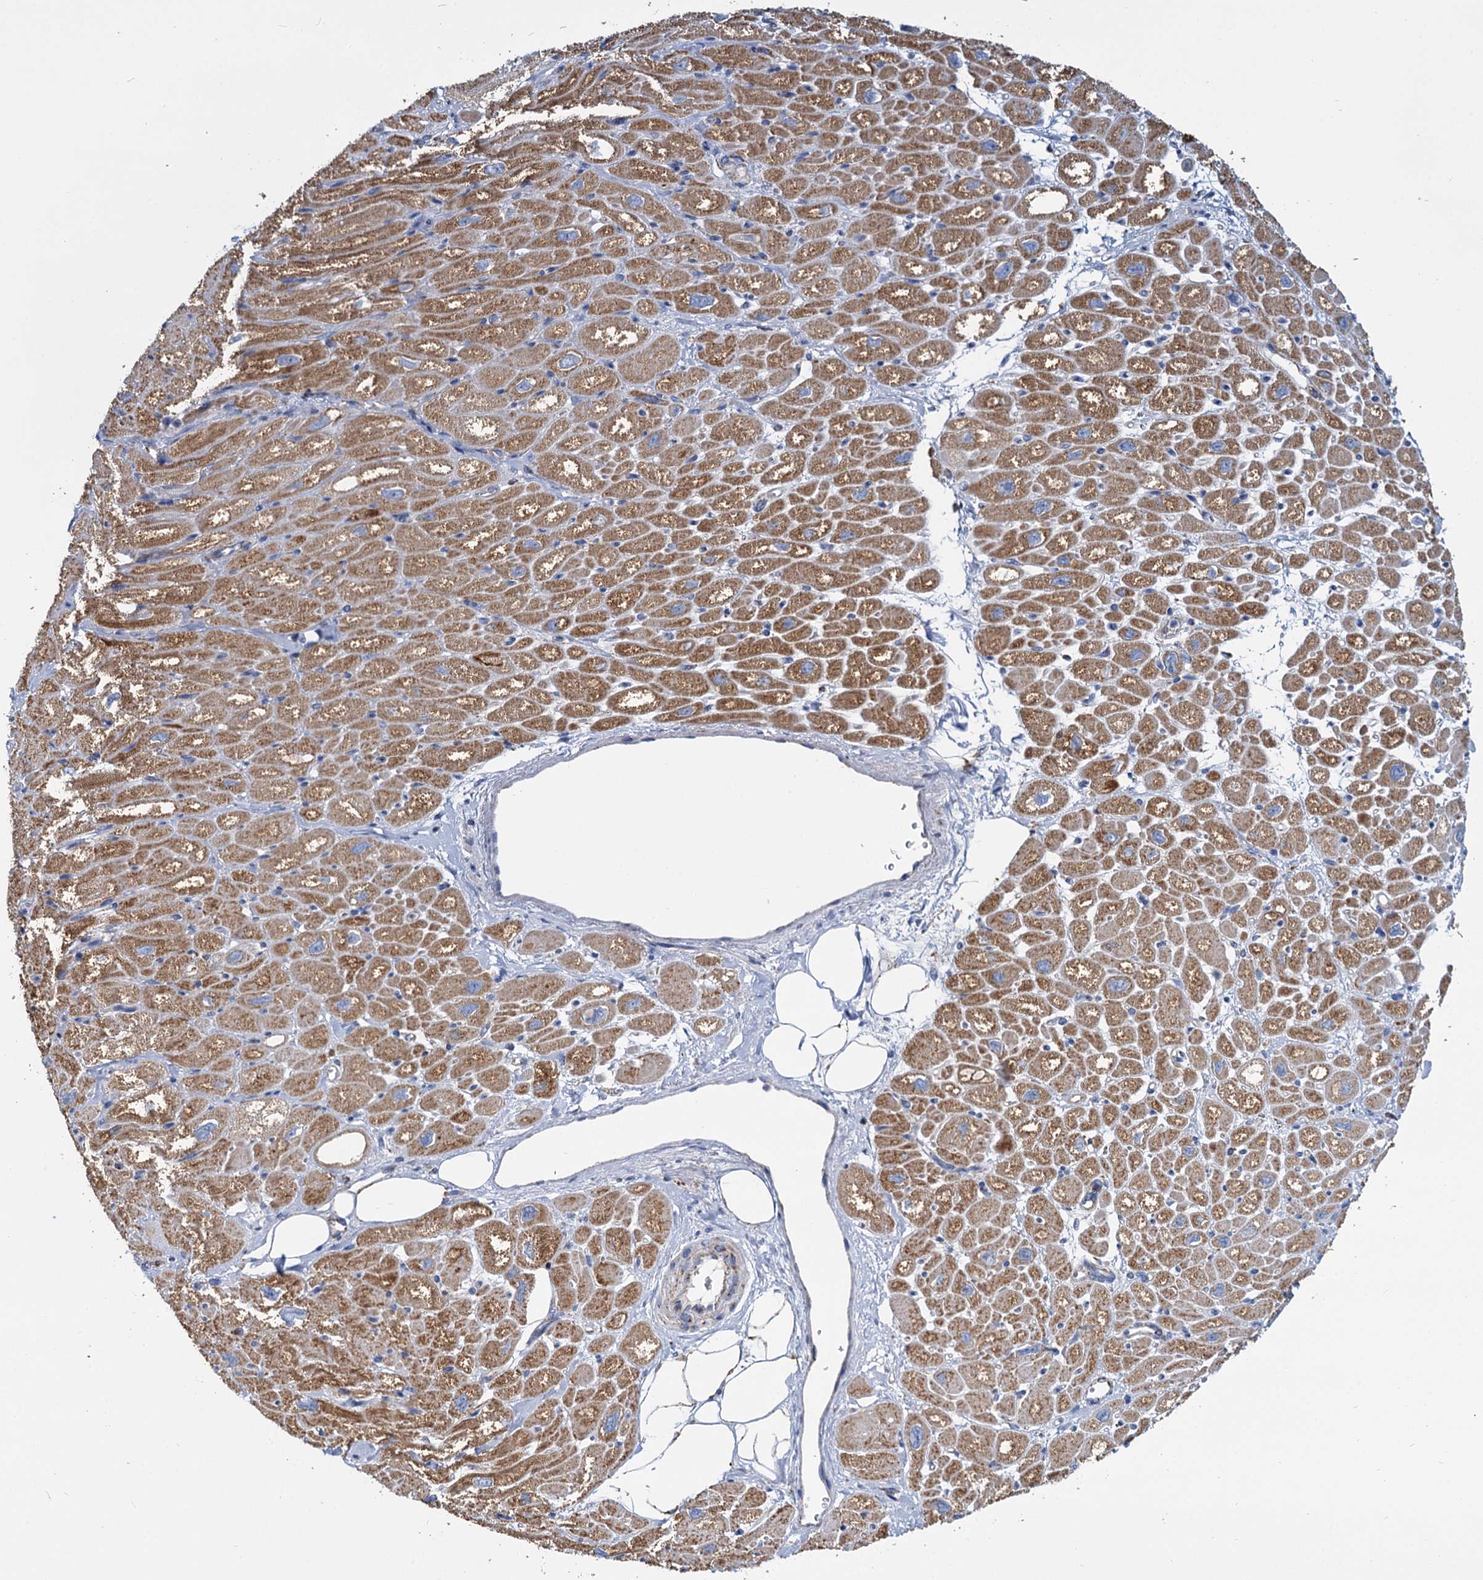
{"staining": {"intensity": "moderate", "quantity": ">75%", "location": "cytoplasmic/membranous"}, "tissue": "heart muscle", "cell_type": "Cardiomyocytes", "image_type": "normal", "snomed": [{"axis": "morphology", "description": "Normal tissue, NOS"}, {"axis": "topography", "description": "Heart"}], "caption": "Unremarkable heart muscle displays moderate cytoplasmic/membranous staining in about >75% of cardiomyocytes, visualized by immunohistochemistry. (Brightfield microscopy of DAB IHC at high magnification).", "gene": "CCP110", "patient": {"sex": "male", "age": 50}}